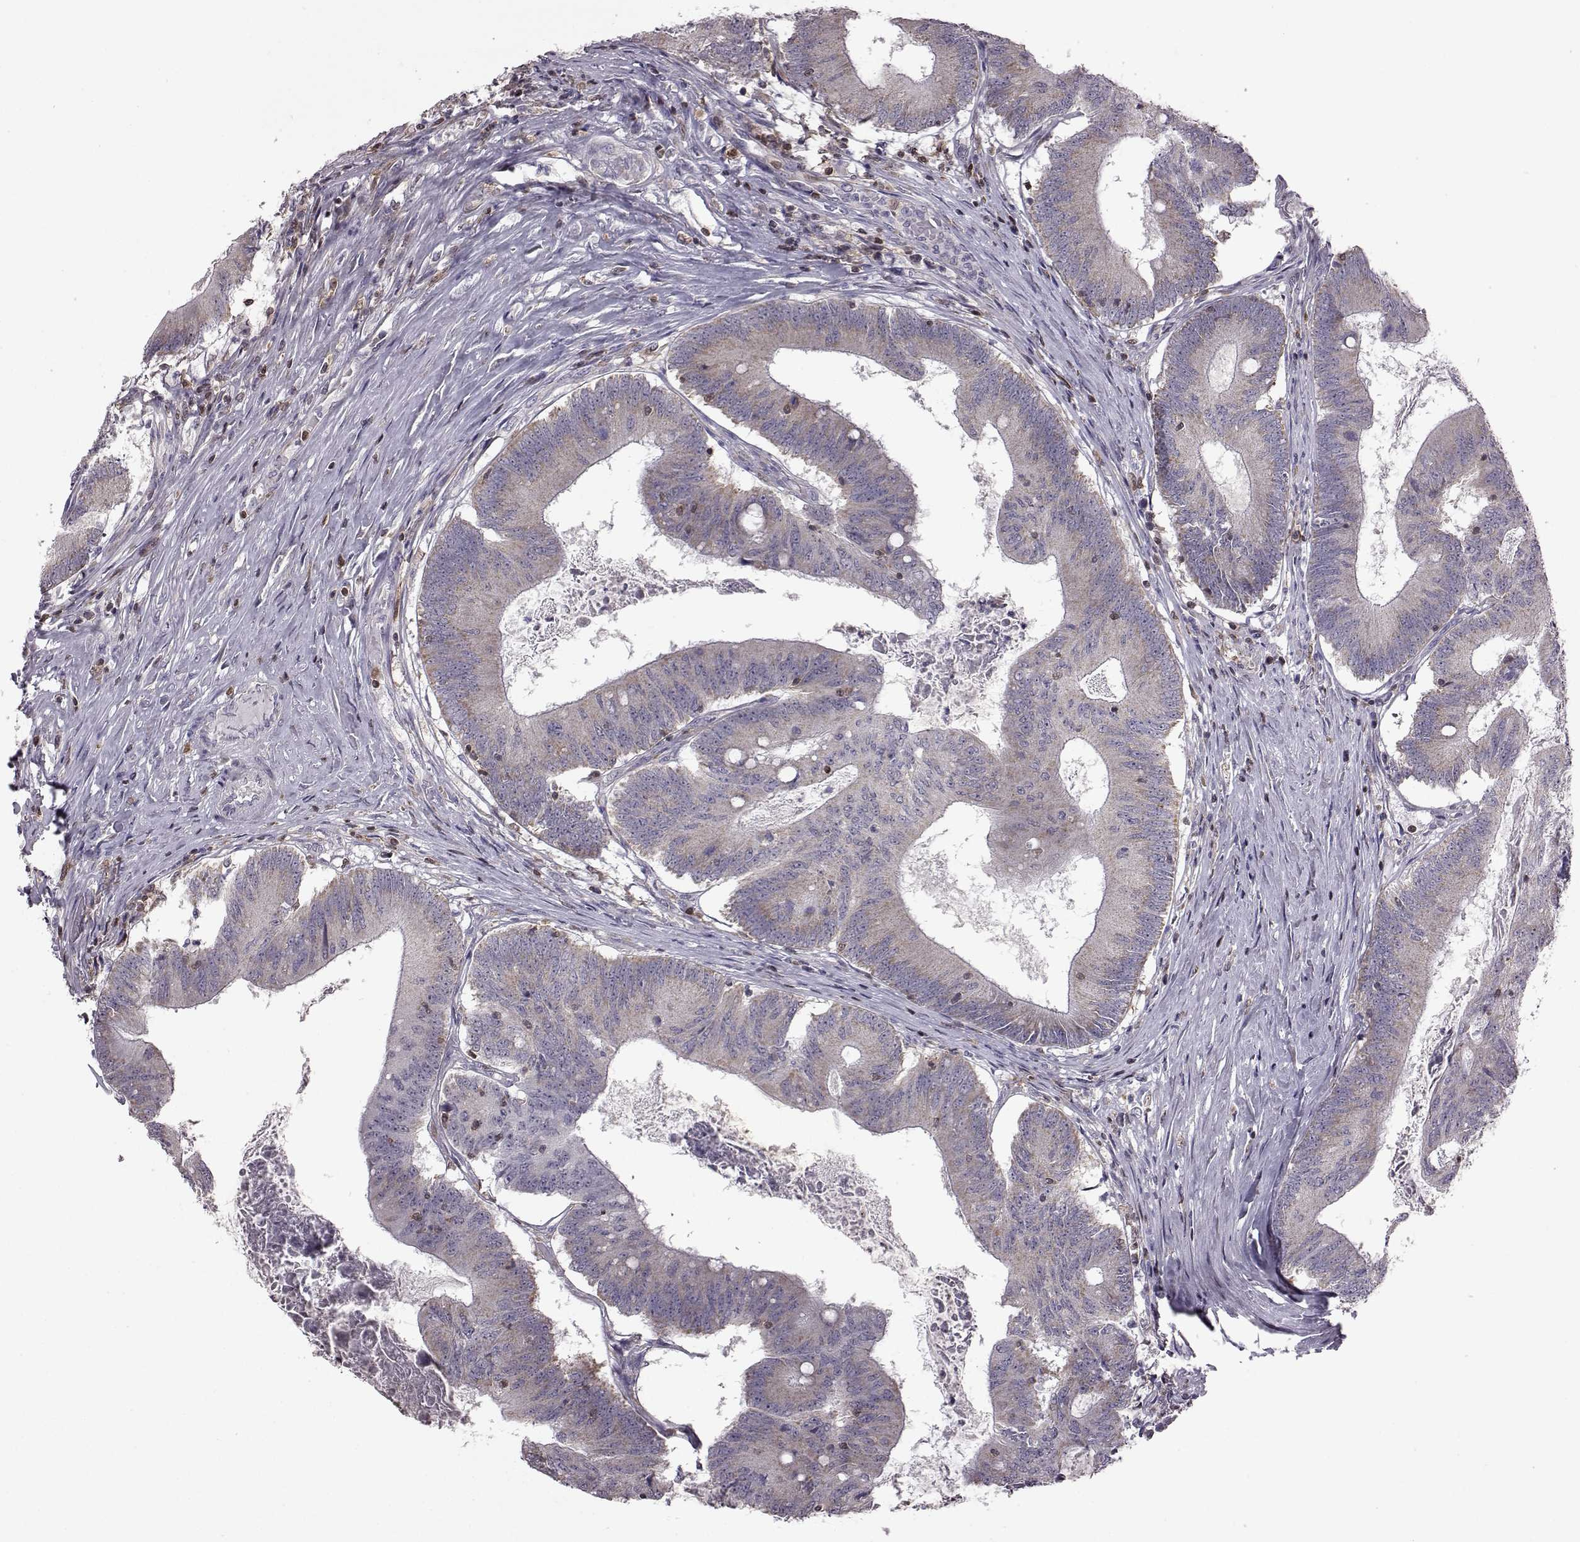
{"staining": {"intensity": "negative", "quantity": "none", "location": "none"}, "tissue": "colorectal cancer", "cell_type": "Tumor cells", "image_type": "cancer", "snomed": [{"axis": "morphology", "description": "Adenocarcinoma, NOS"}, {"axis": "topography", "description": "Colon"}], "caption": "The photomicrograph exhibits no significant staining in tumor cells of colorectal cancer (adenocarcinoma).", "gene": "DOK2", "patient": {"sex": "female", "age": 70}}